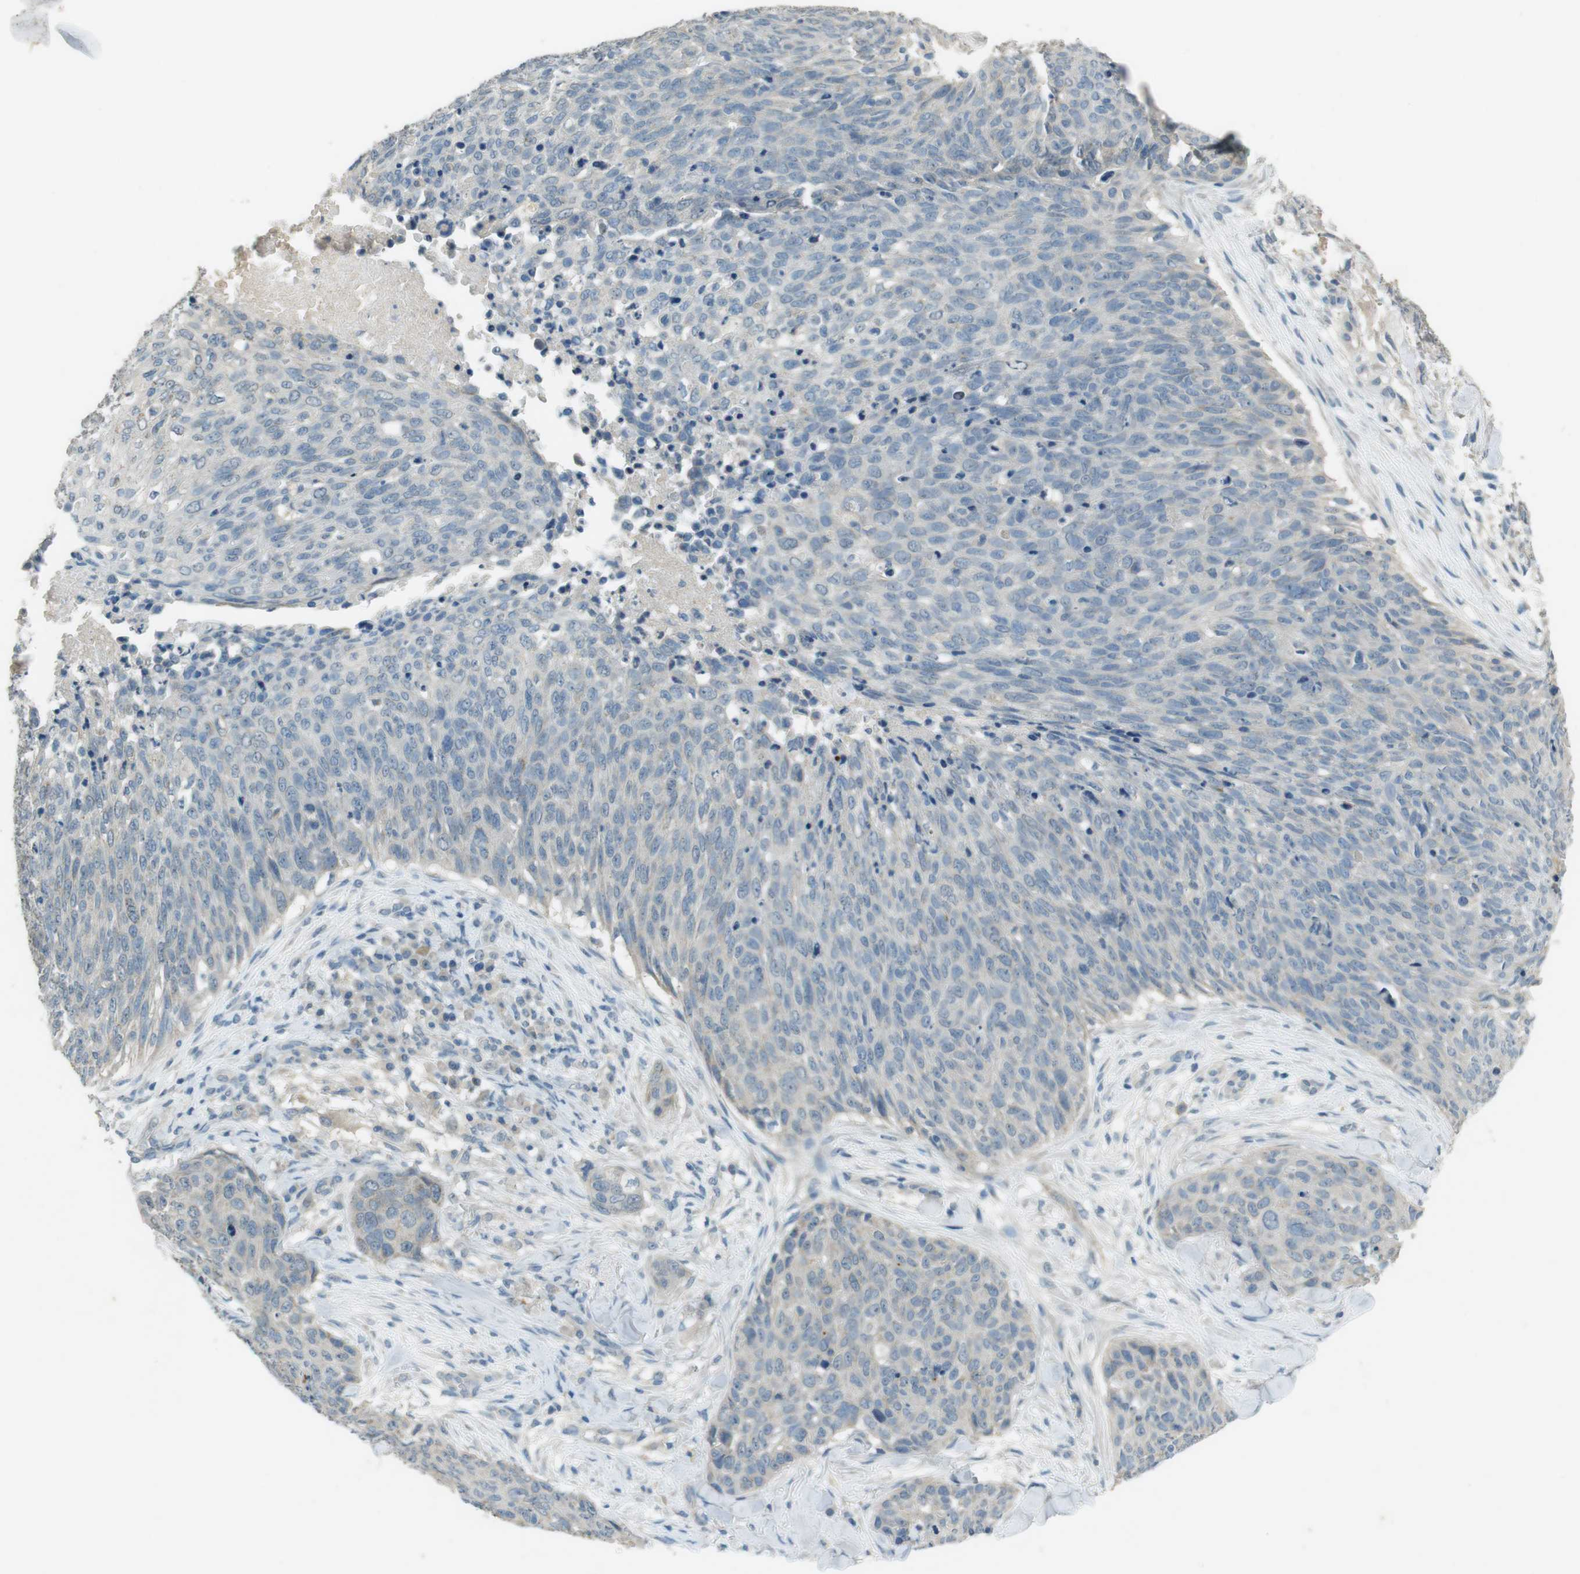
{"staining": {"intensity": "weak", "quantity": "<25%", "location": "cytoplasmic/membranous"}, "tissue": "skin cancer", "cell_type": "Tumor cells", "image_type": "cancer", "snomed": [{"axis": "morphology", "description": "Squamous cell carcinoma in situ, NOS"}, {"axis": "morphology", "description": "Squamous cell carcinoma, NOS"}, {"axis": "topography", "description": "Skin"}], "caption": "Immunohistochemical staining of skin cancer (squamous cell carcinoma) exhibits no significant positivity in tumor cells.", "gene": "MUC5B", "patient": {"sex": "male", "age": 93}}